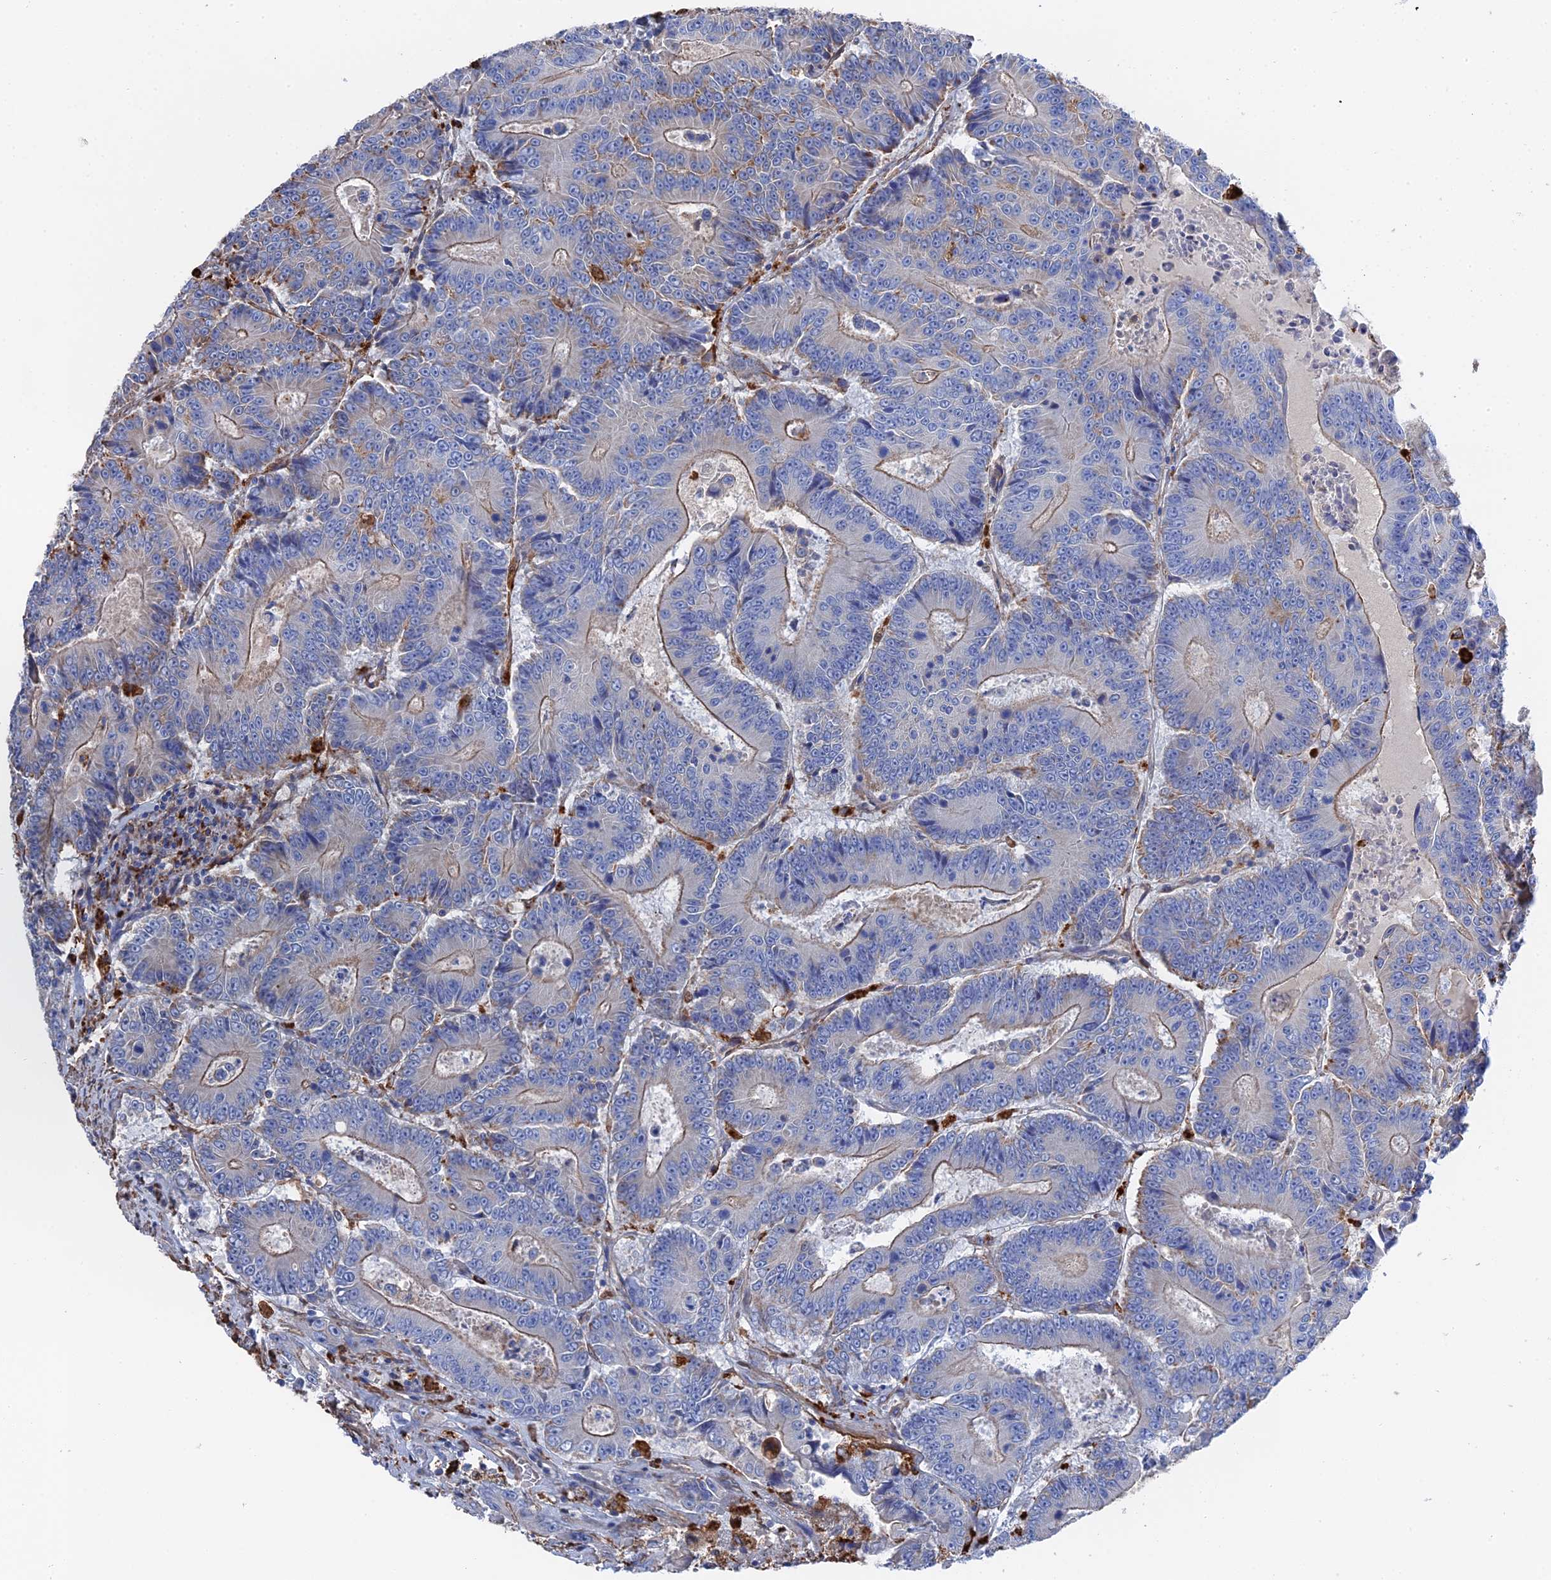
{"staining": {"intensity": "moderate", "quantity": "<25%", "location": "cytoplasmic/membranous"}, "tissue": "colorectal cancer", "cell_type": "Tumor cells", "image_type": "cancer", "snomed": [{"axis": "morphology", "description": "Adenocarcinoma, NOS"}, {"axis": "topography", "description": "Colon"}], "caption": "This is an image of immunohistochemistry staining of adenocarcinoma (colorectal), which shows moderate positivity in the cytoplasmic/membranous of tumor cells.", "gene": "STRA6", "patient": {"sex": "male", "age": 83}}